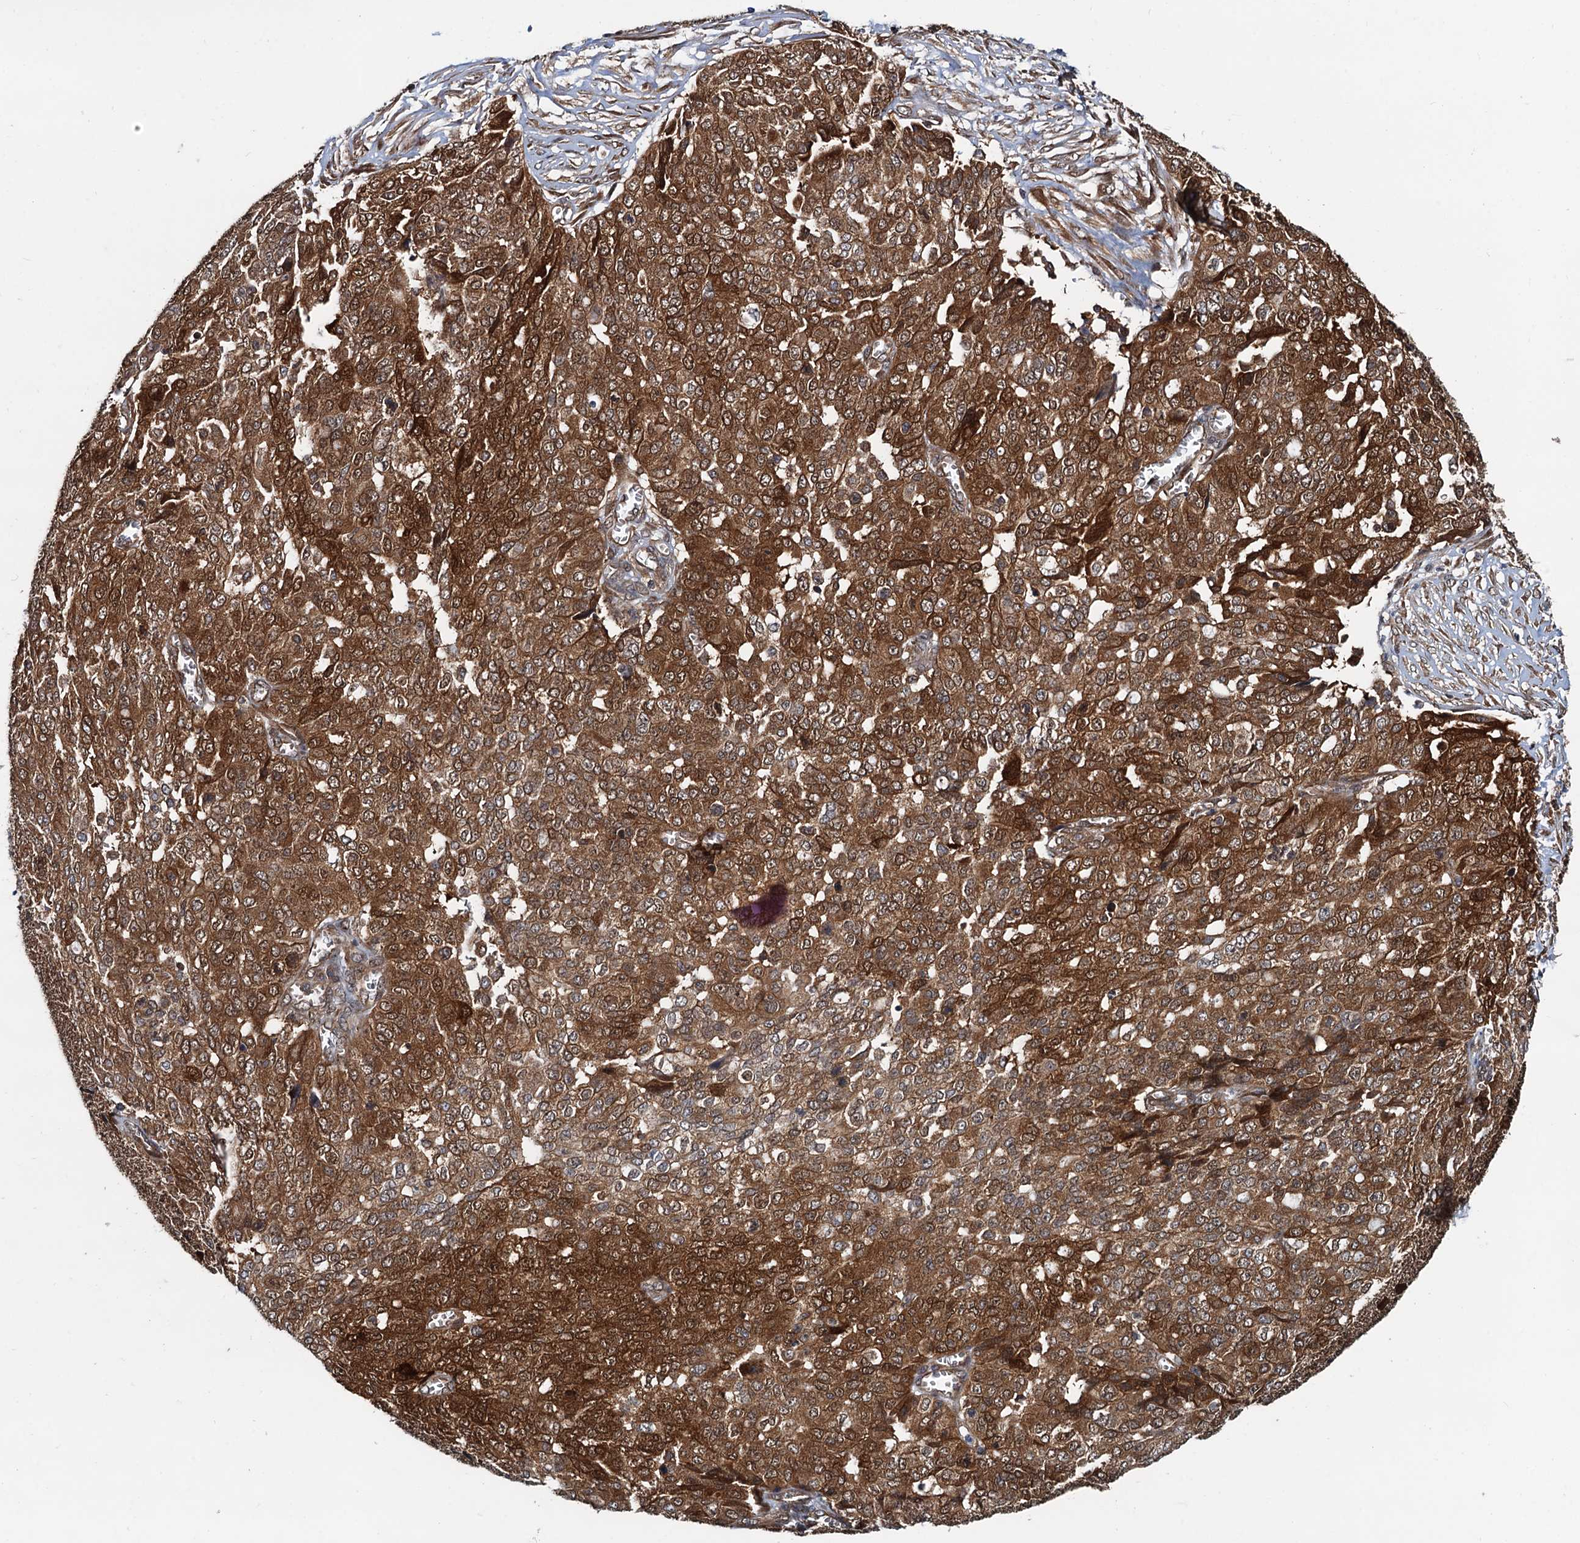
{"staining": {"intensity": "strong", "quantity": ">75%", "location": "cytoplasmic/membranous,nuclear"}, "tissue": "ovarian cancer", "cell_type": "Tumor cells", "image_type": "cancer", "snomed": [{"axis": "morphology", "description": "Cystadenocarcinoma, serous, NOS"}, {"axis": "topography", "description": "Soft tissue"}, {"axis": "topography", "description": "Ovary"}], "caption": "This image exhibits immunohistochemistry (IHC) staining of serous cystadenocarcinoma (ovarian), with high strong cytoplasmic/membranous and nuclear staining in about >75% of tumor cells.", "gene": "AAGAB", "patient": {"sex": "female", "age": 57}}